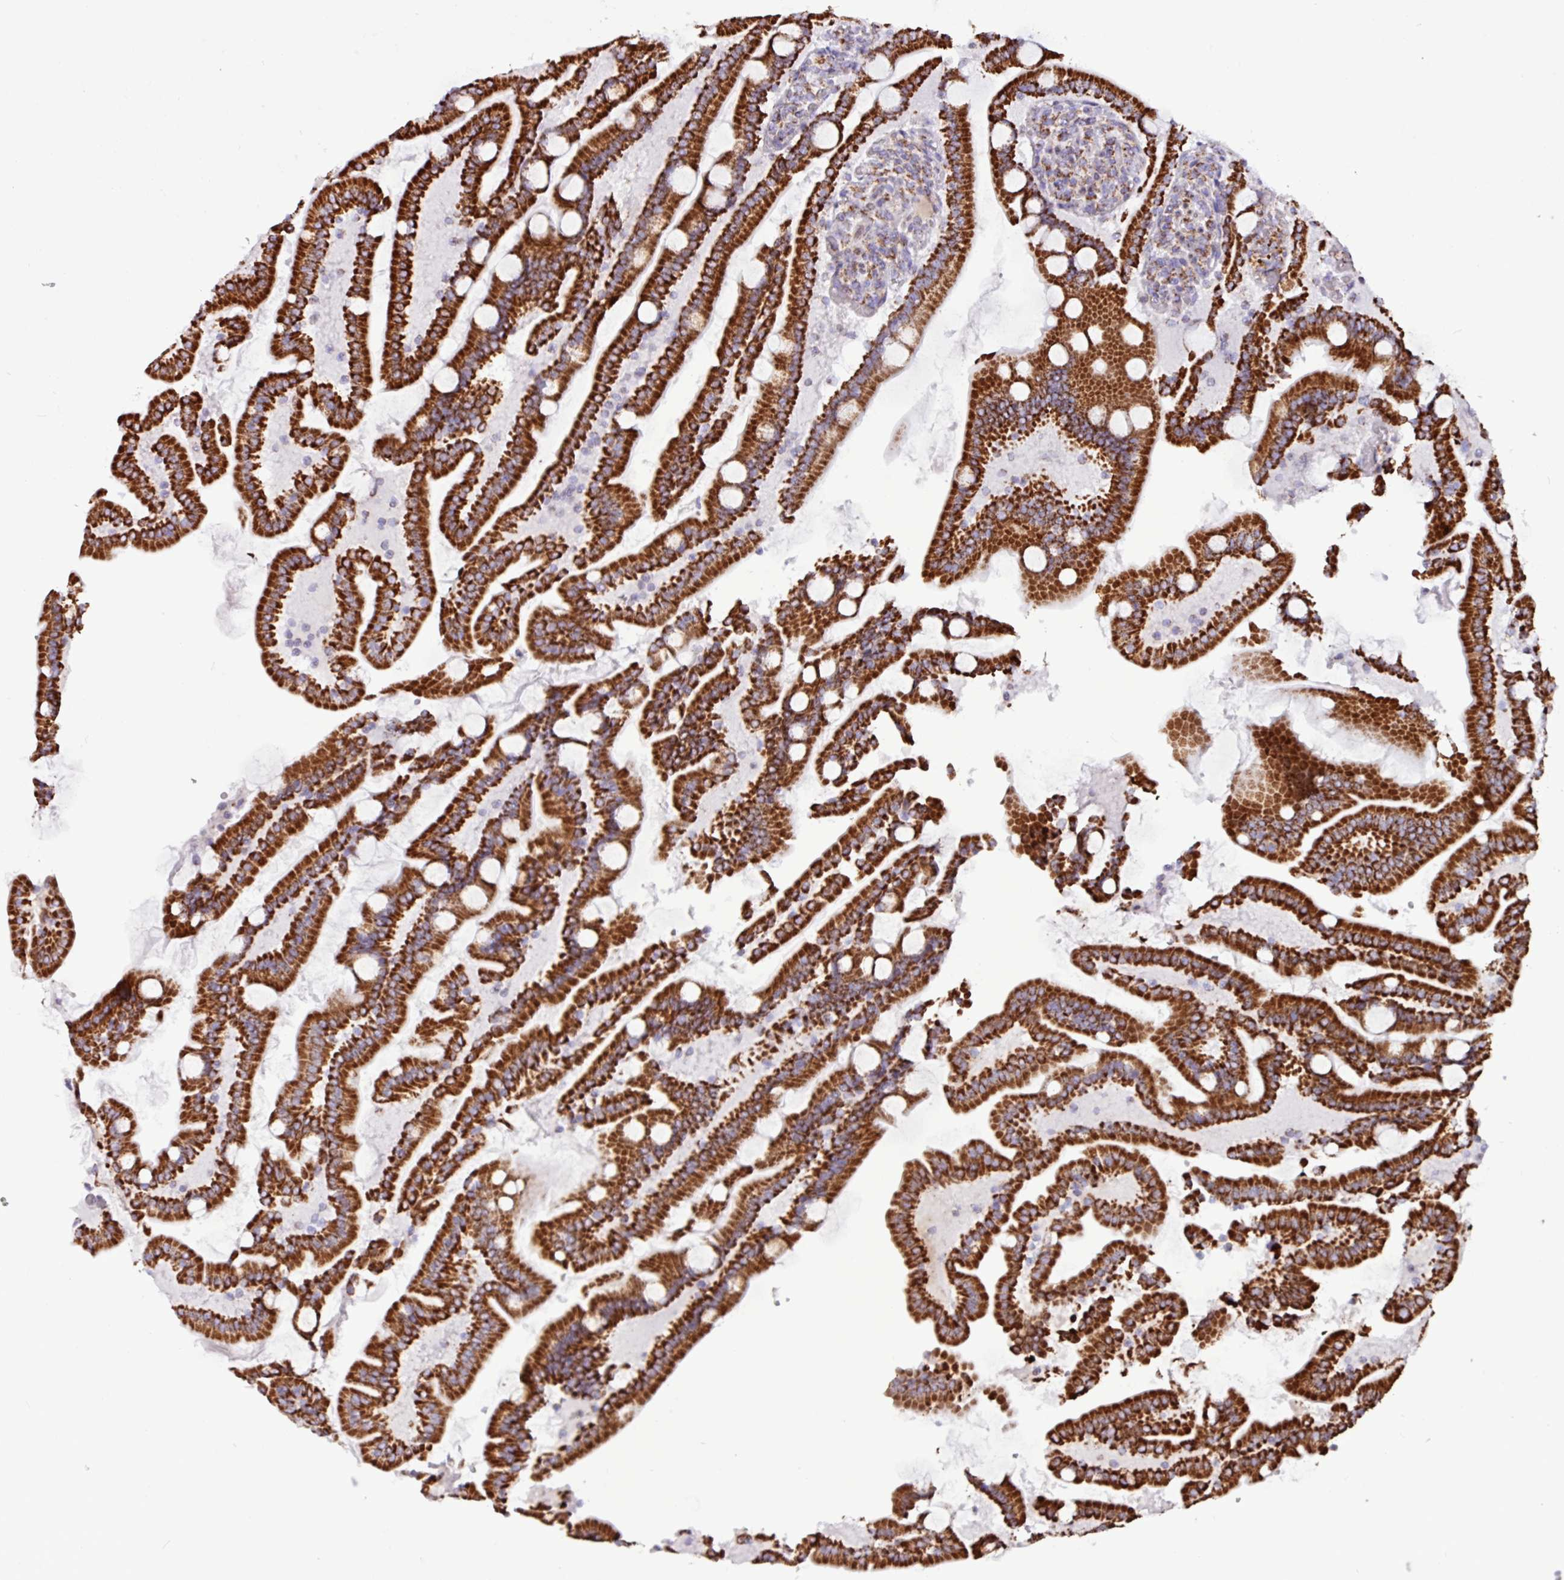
{"staining": {"intensity": "strong", "quantity": ">75%", "location": "cytoplasmic/membranous"}, "tissue": "duodenum", "cell_type": "Glandular cells", "image_type": "normal", "snomed": [{"axis": "morphology", "description": "Normal tissue, NOS"}, {"axis": "topography", "description": "Duodenum"}], "caption": "The histopathology image reveals immunohistochemical staining of normal duodenum. There is strong cytoplasmic/membranous positivity is present in about >75% of glandular cells. The protein is stained brown, and the nuclei are stained in blue (DAB IHC with brightfield microscopy, high magnification).", "gene": "RTL3", "patient": {"sex": "male", "age": 55}}